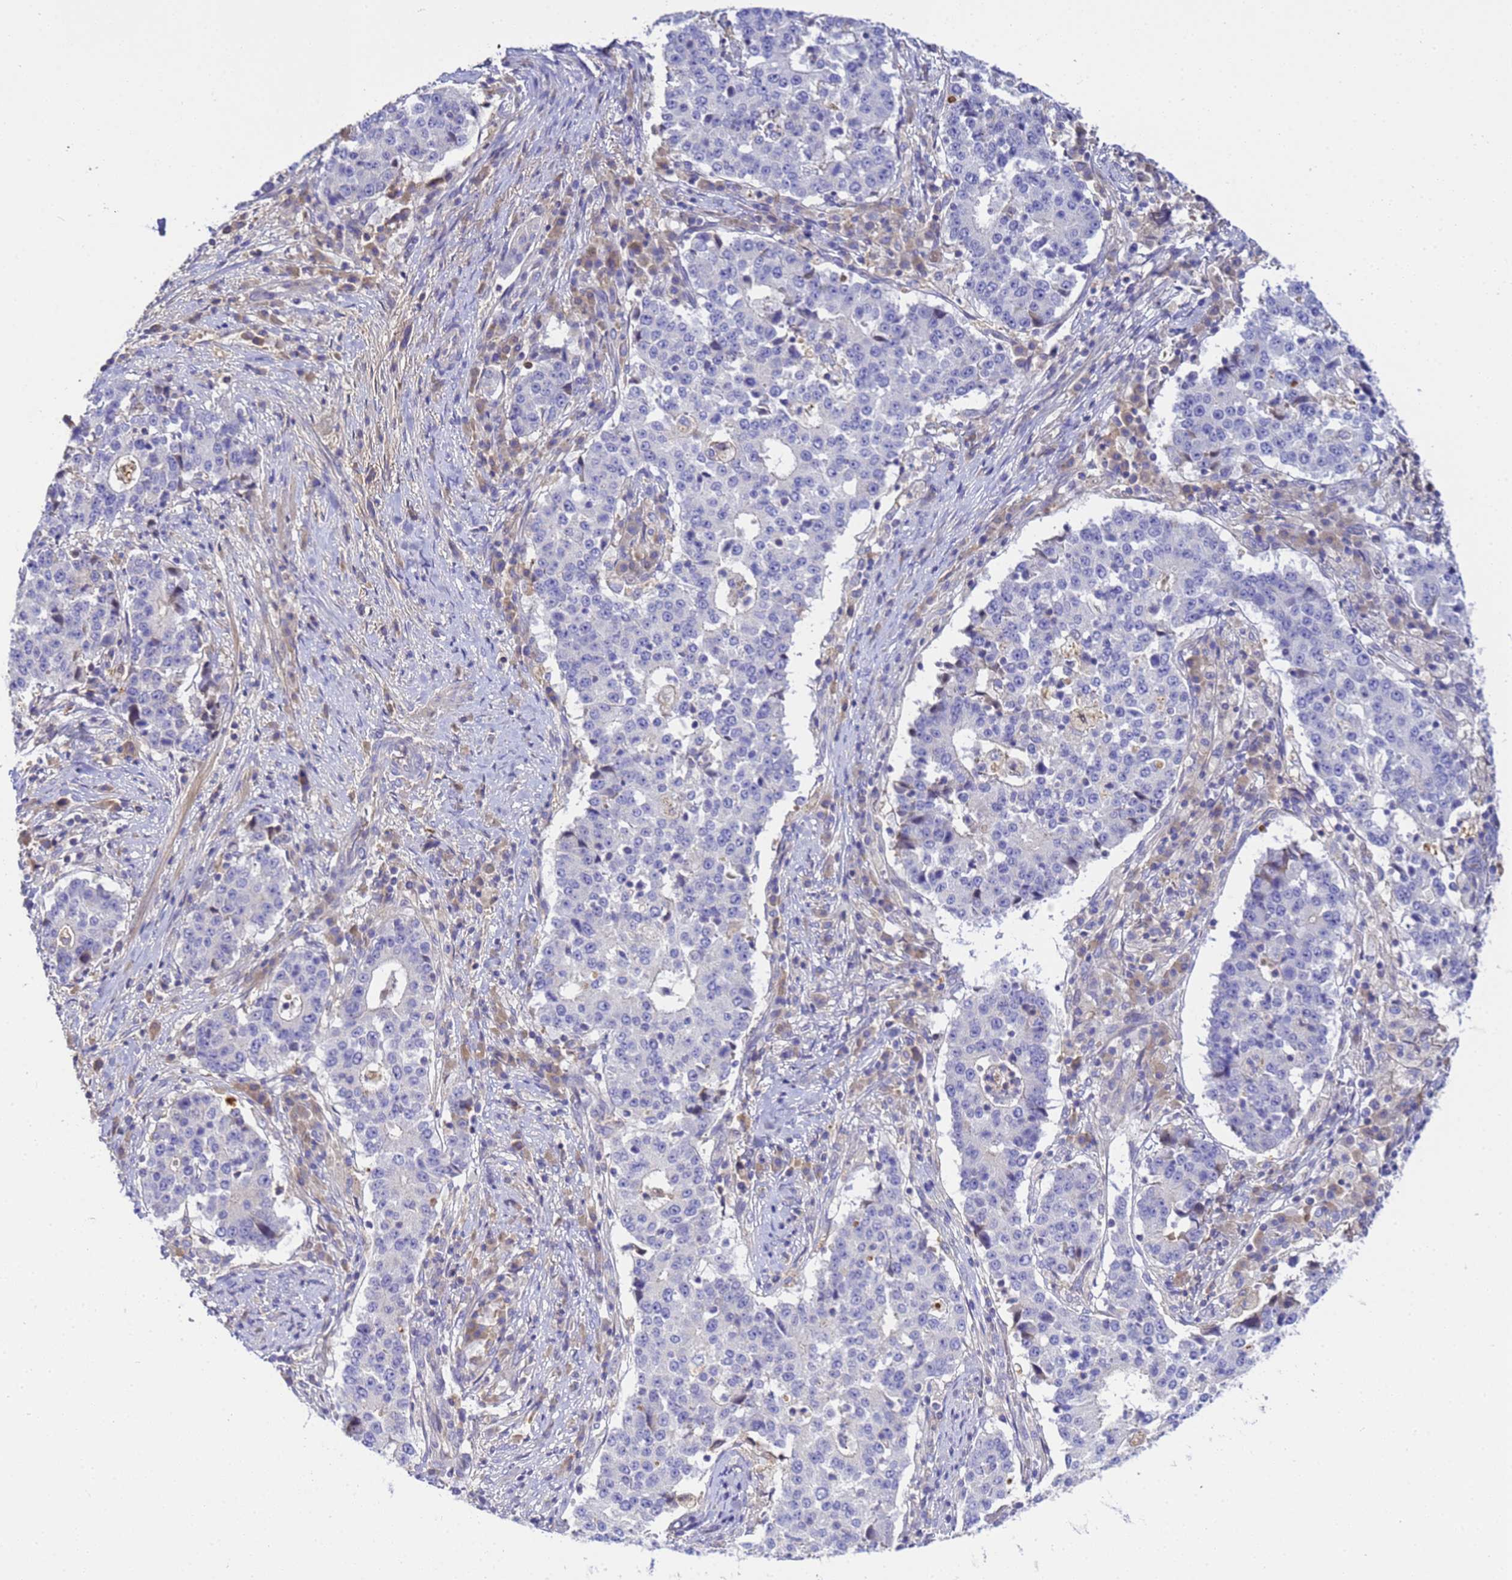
{"staining": {"intensity": "negative", "quantity": "none", "location": "none"}, "tissue": "stomach cancer", "cell_type": "Tumor cells", "image_type": "cancer", "snomed": [{"axis": "morphology", "description": "Adenocarcinoma, NOS"}, {"axis": "topography", "description": "Stomach"}], "caption": "High magnification brightfield microscopy of stomach cancer stained with DAB (3,3'-diaminobenzidine) (brown) and counterstained with hematoxylin (blue): tumor cells show no significant staining. The staining was performed using DAB (3,3'-diaminobenzidine) to visualize the protein expression in brown, while the nuclei were stained in blue with hematoxylin (Magnification: 20x).", "gene": "TBCD", "patient": {"sex": "male", "age": 59}}